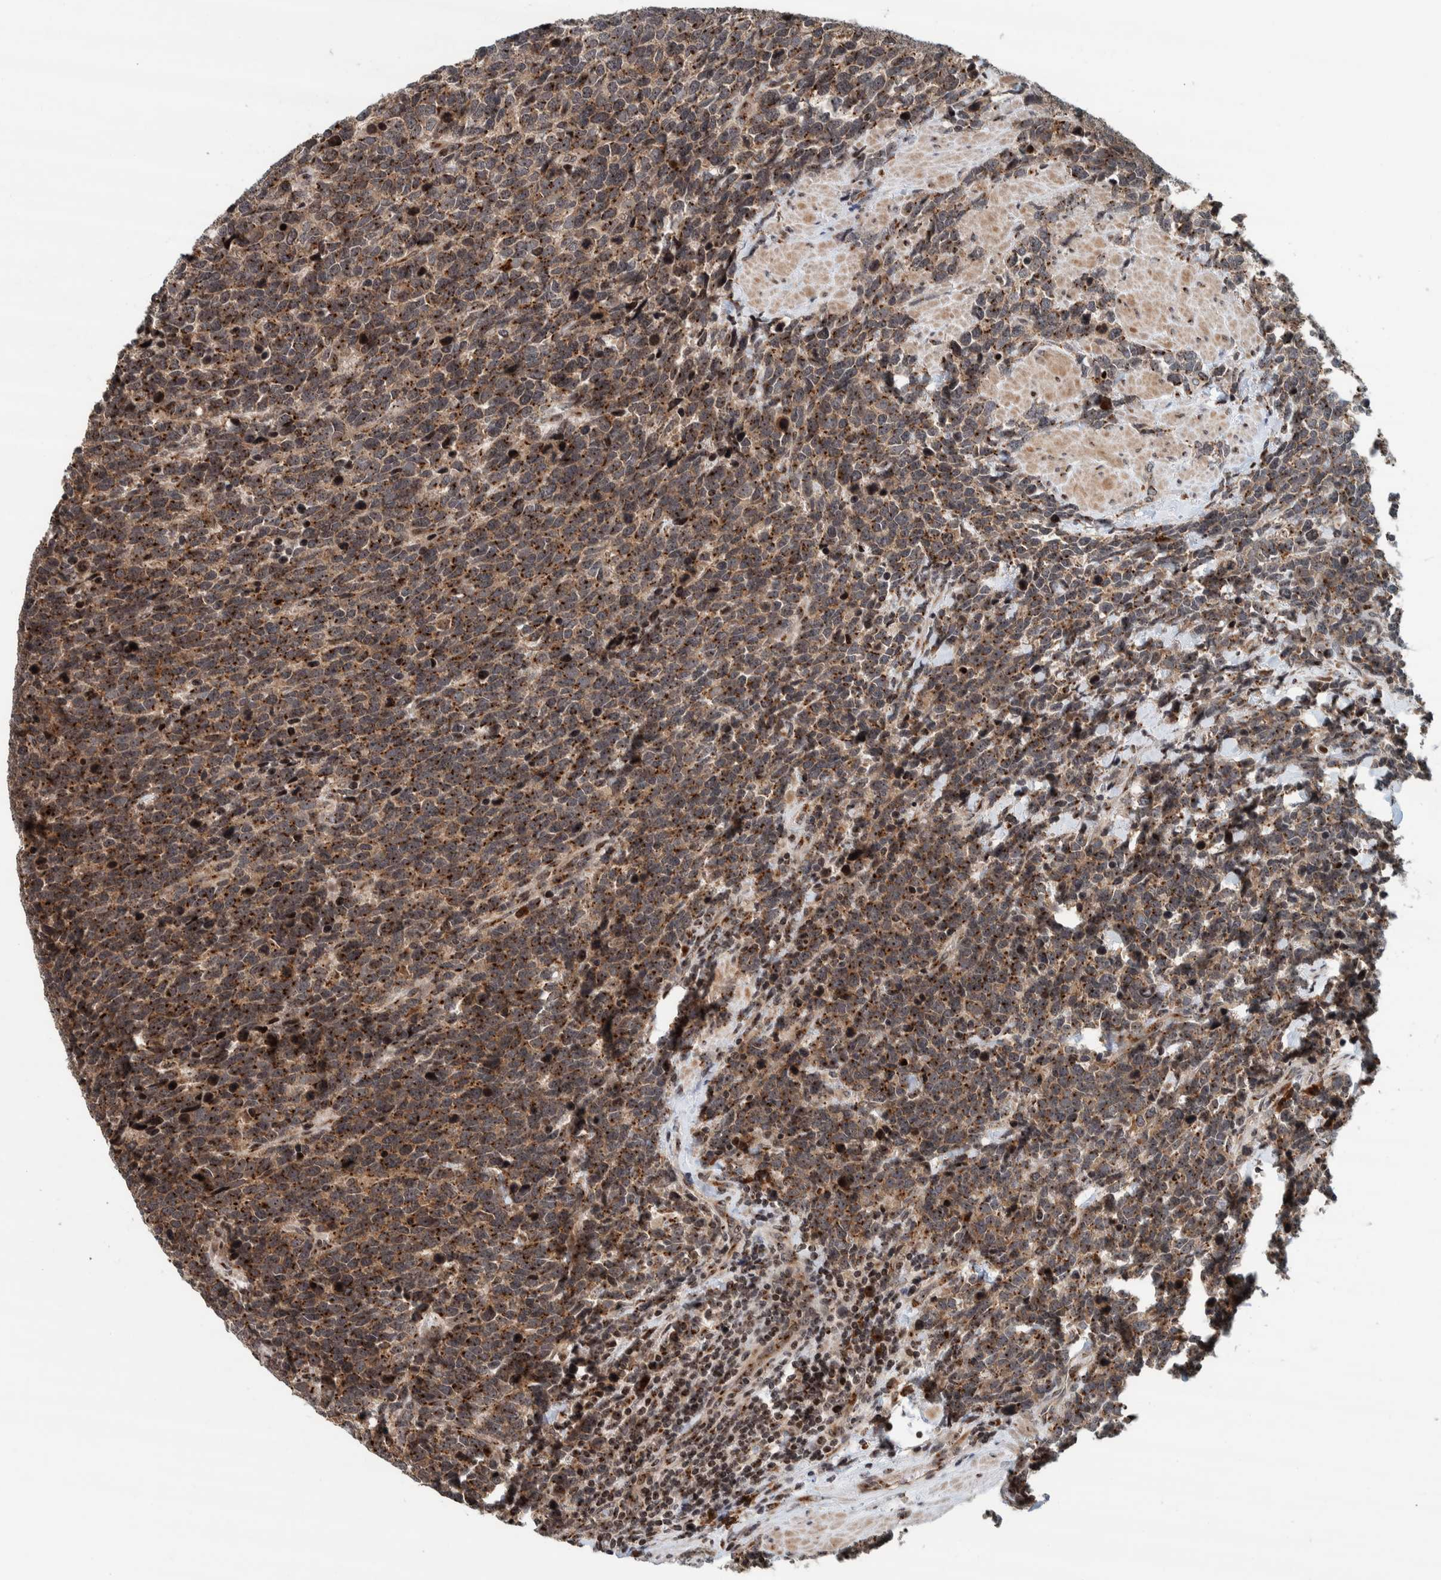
{"staining": {"intensity": "moderate", "quantity": "25%-75%", "location": "cytoplasmic/membranous"}, "tissue": "urothelial cancer", "cell_type": "Tumor cells", "image_type": "cancer", "snomed": [{"axis": "morphology", "description": "Urothelial carcinoma, High grade"}, {"axis": "topography", "description": "Urinary bladder"}], "caption": "Human urothelial carcinoma (high-grade) stained with a brown dye displays moderate cytoplasmic/membranous positive positivity in approximately 25%-75% of tumor cells.", "gene": "CCDC182", "patient": {"sex": "female", "age": 82}}